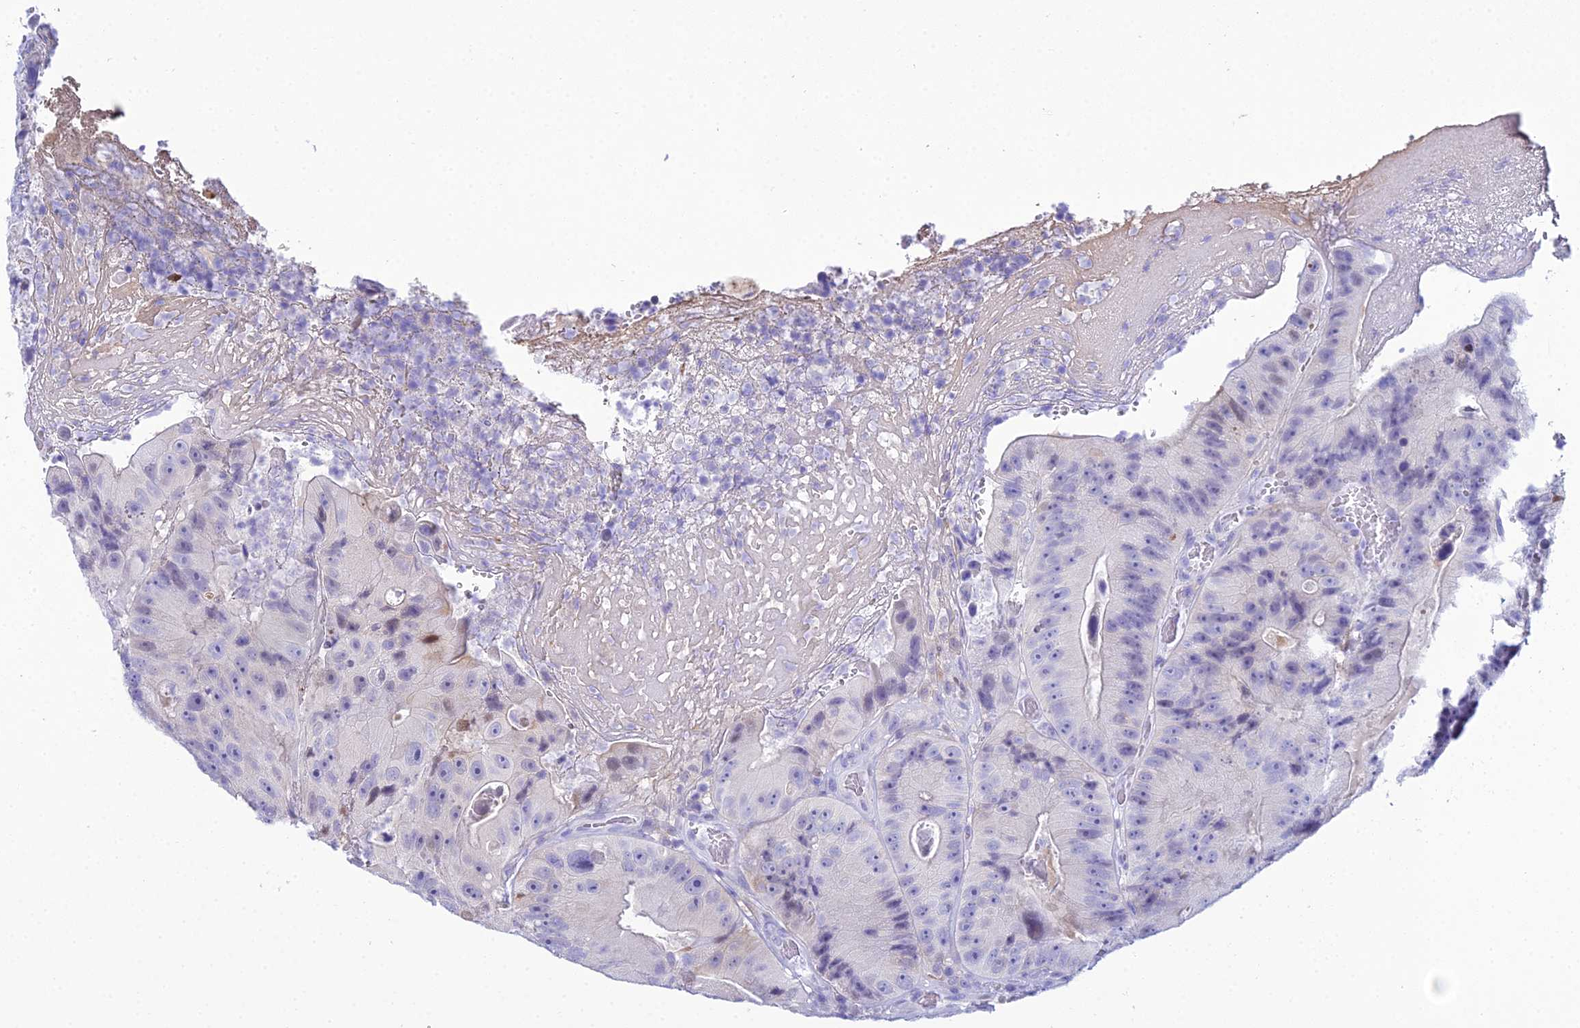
{"staining": {"intensity": "negative", "quantity": "none", "location": "none"}, "tissue": "colorectal cancer", "cell_type": "Tumor cells", "image_type": "cancer", "snomed": [{"axis": "morphology", "description": "Adenocarcinoma, NOS"}, {"axis": "topography", "description": "Colon"}], "caption": "Protein analysis of adenocarcinoma (colorectal) shows no significant positivity in tumor cells.", "gene": "ZMIZ1", "patient": {"sex": "female", "age": 86}}